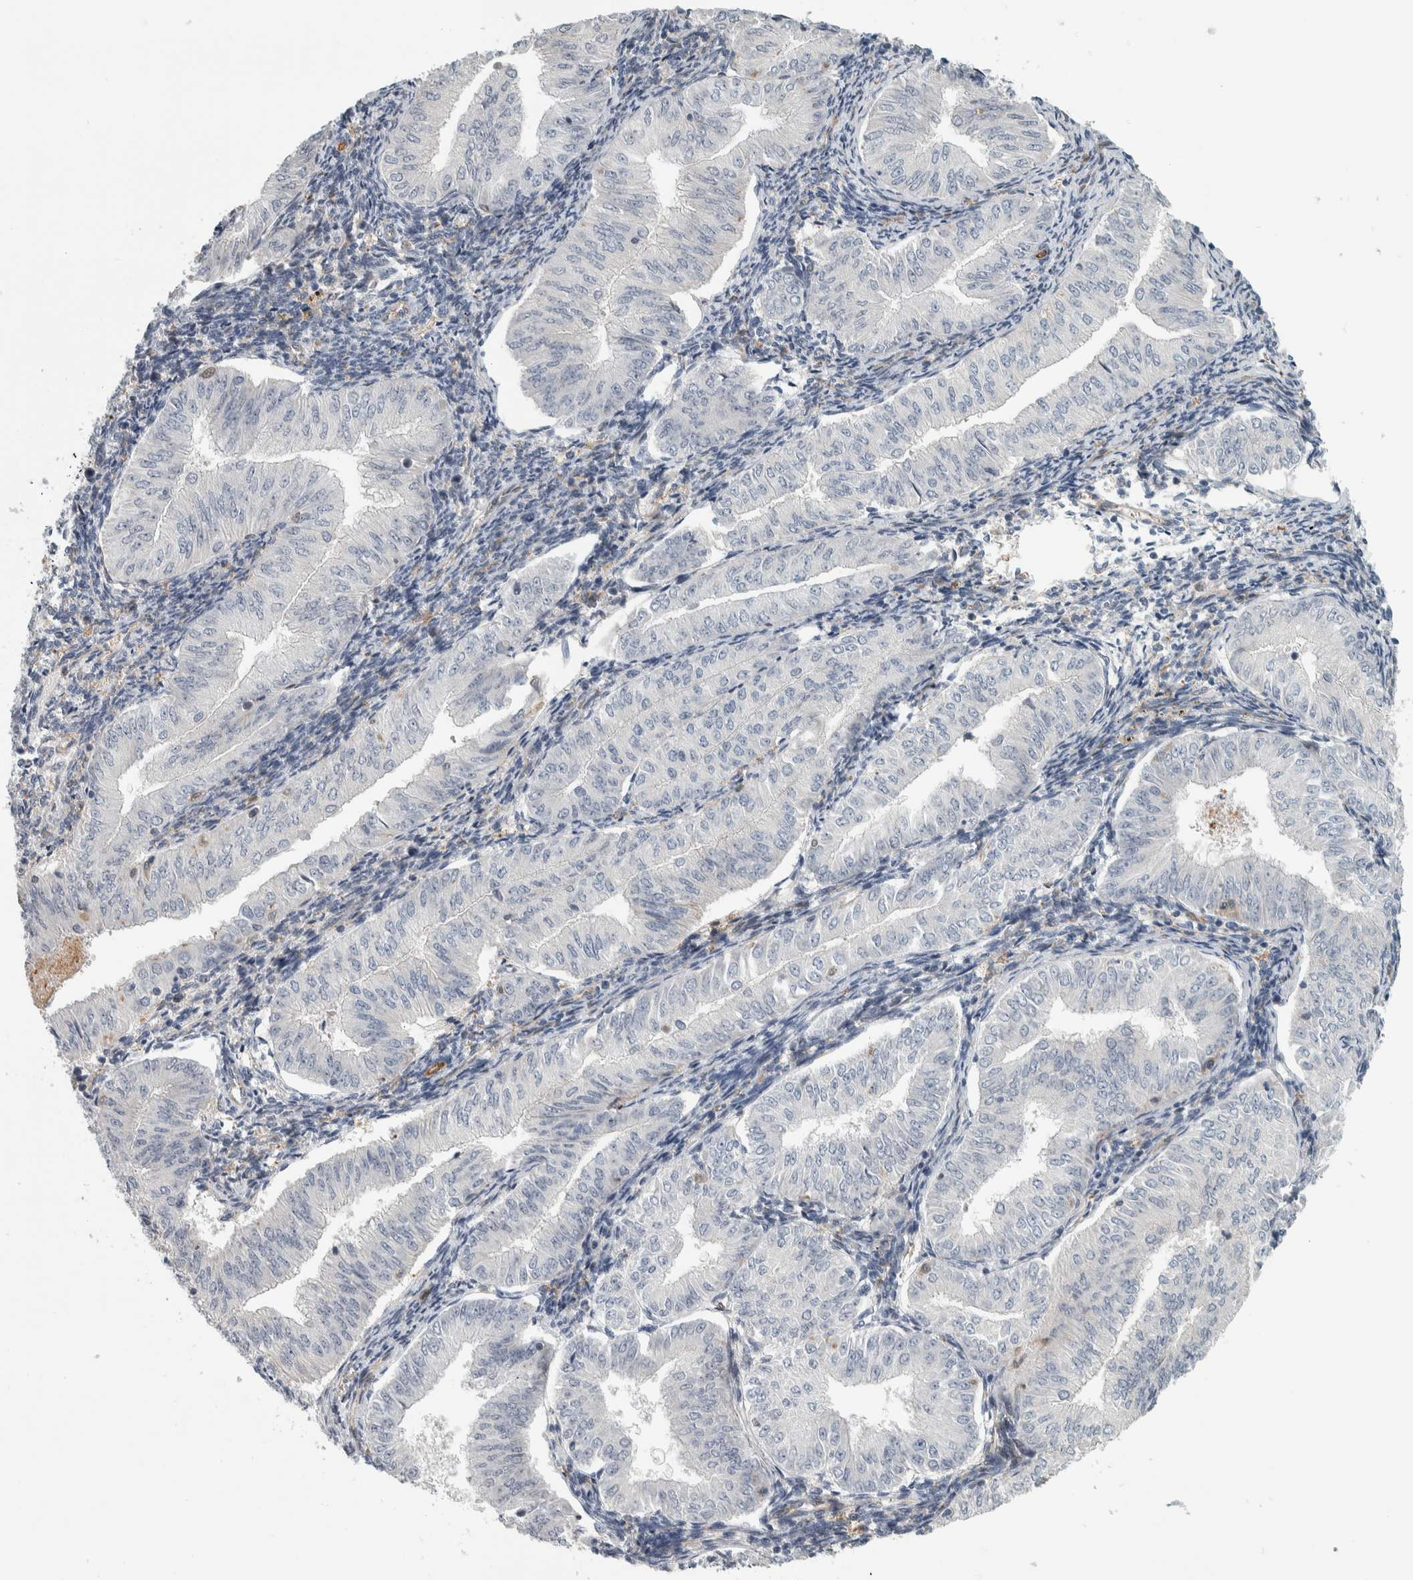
{"staining": {"intensity": "negative", "quantity": "none", "location": "none"}, "tissue": "endometrial cancer", "cell_type": "Tumor cells", "image_type": "cancer", "snomed": [{"axis": "morphology", "description": "Normal tissue, NOS"}, {"axis": "morphology", "description": "Adenocarcinoma, NOS"}, {"axis": "topography", "description": "Endometrium"}], "caption": "Immunohistochemical staining of human endometrial cancer (adenocarcinoma) exhibits no significant staining in tumor cells.", "gene": "MSL1", "patient": {"sex": "female", "age": 53}}